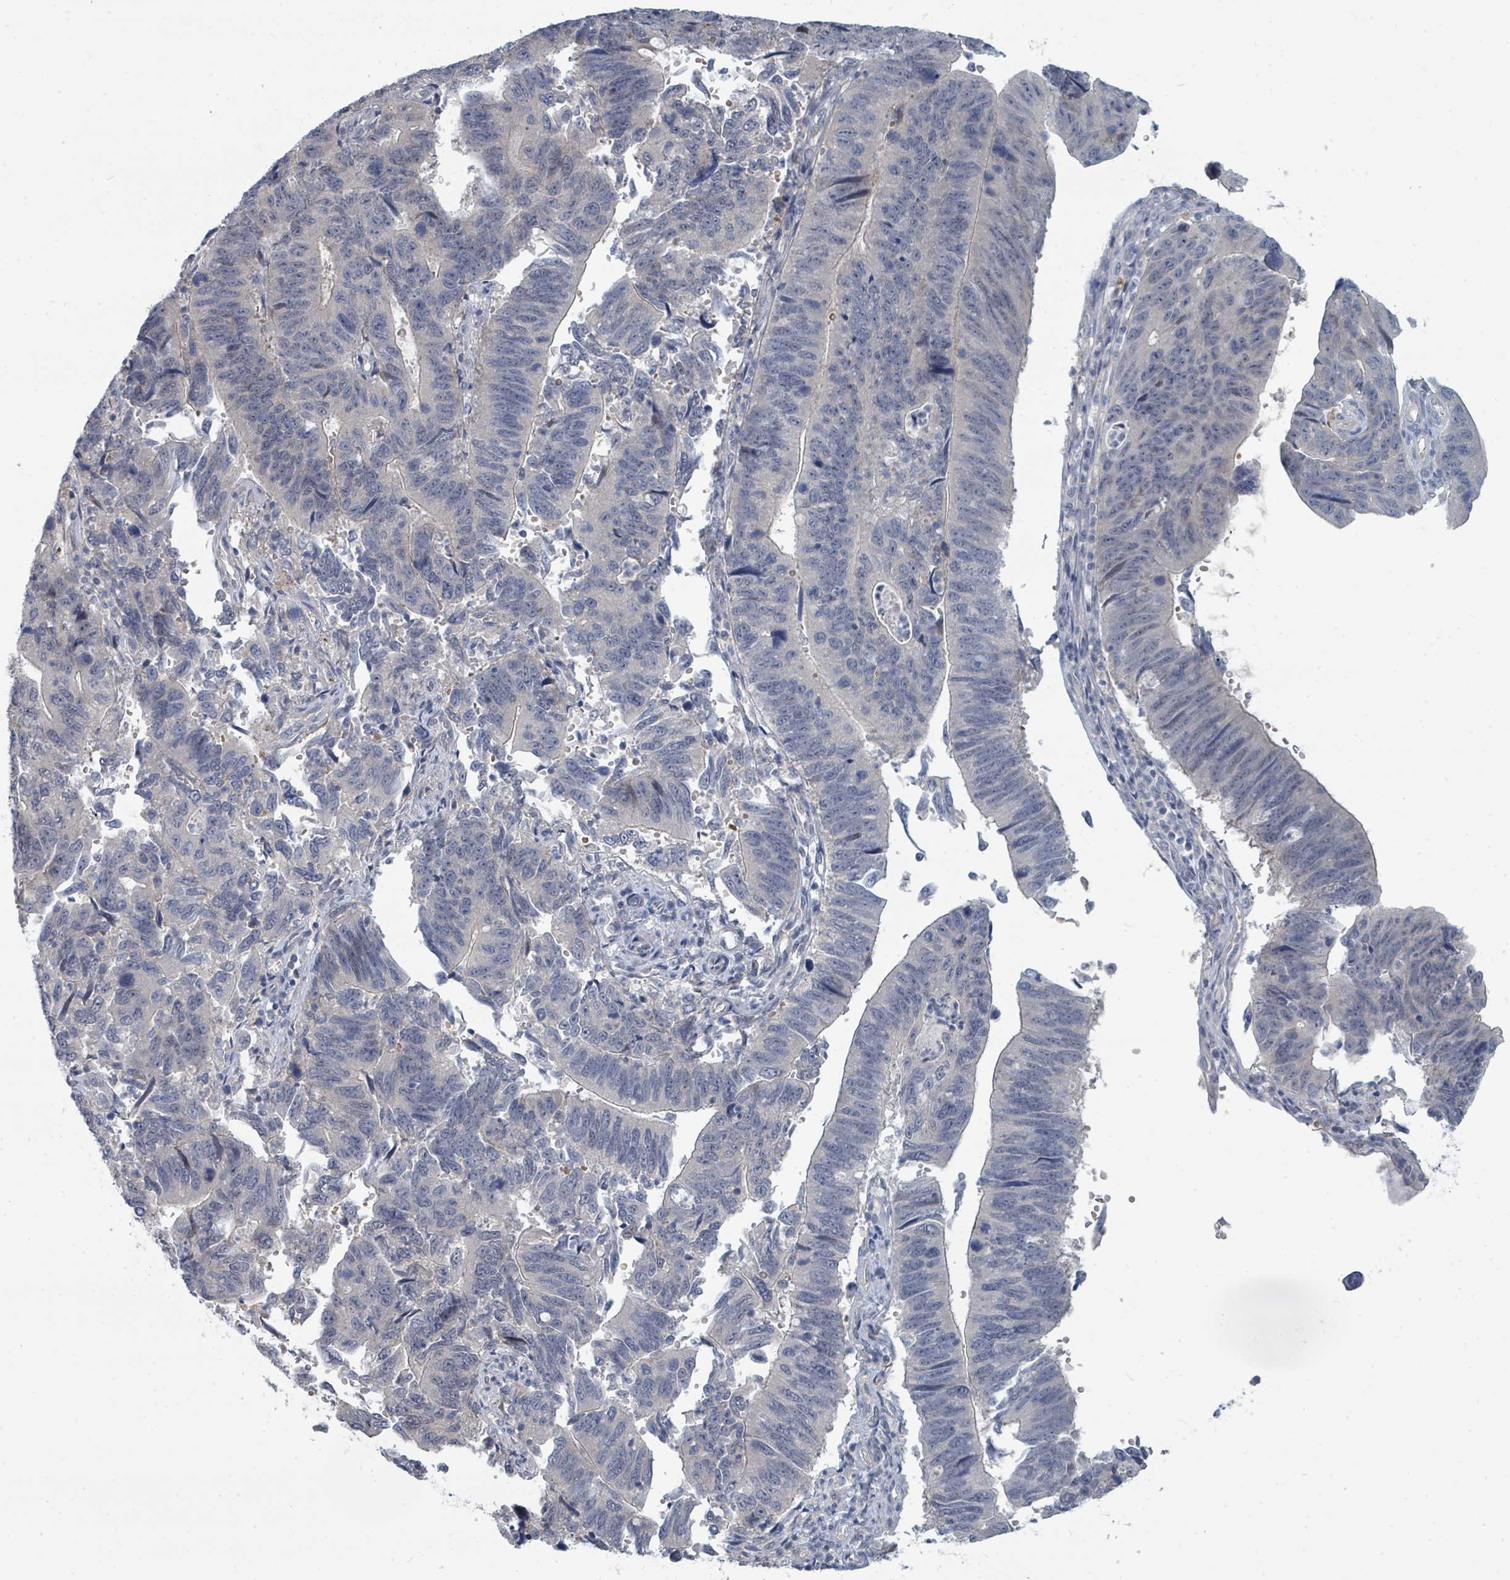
{"staining": {"intensity": "negative", "quantity": "none", "location": "none"}, "tissue": "stomach cancer", "cell_type": "Tumor cells", "image_type": "cancer", "snomed": [{"axis": "morphology", "description": "Adenocarcinoma, NOS"}, {"axis": "topography", "description": "Stomach"}], "caption": "The image demonstrates no staining of tumor cells in stomach cancer.", "gene": "SLC25A45", "patient": {"sex": "male", "age": 59}}